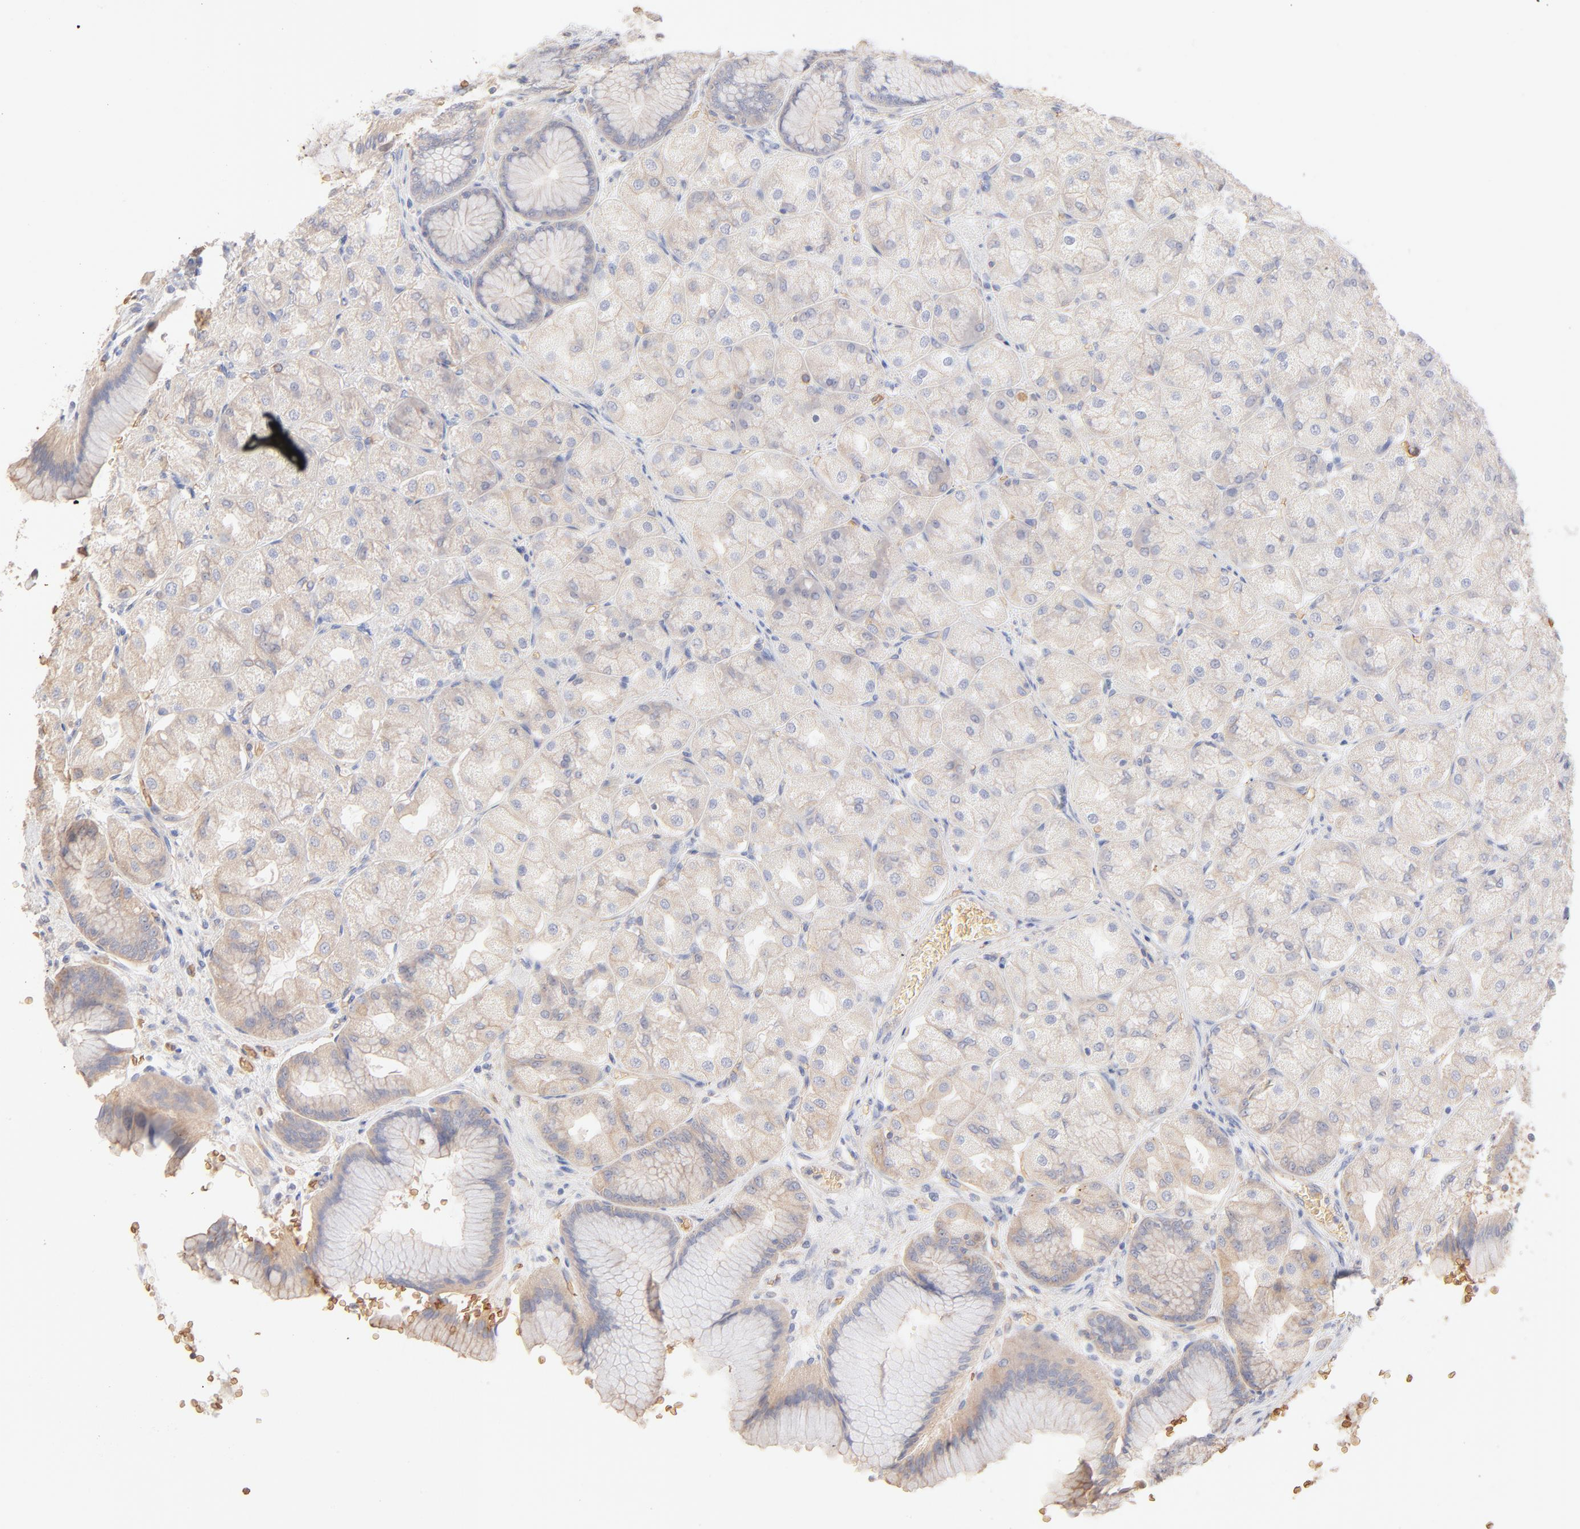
{"staining": {"intensity": "moderate", "quantity": "25%-75%", "location": "cytoplasmic/membranous,nuclear"}, "tissue": "stomach", "cell_type": "Glandular cells", "image_type": "normal", "snomed": [{"axis": "morphology", "description": "Normal tissue, NOS"}, {"axis": "morphology", "description": "Adenocarcinoma, NOS"}, {"axis": "topography", "description": "Stomach"}, {"axis": "topography", "description": "Stomach, lower"}], "caption": "Stomach stained with DAB (3,3'-diaminobenzidine) immunohistochemistry (IHC) exhibits medium levels of moderate cytoplasmic/membranous,nuclear positivity in about 25%-75% of glandular cells. The protein of interest is stained brown, and the nuclei are stained in blue (DAB IHC with brightfield microscopy, high magnification).", "gene": "SPTB", "patient": {"sex": "female", "age": 65}}